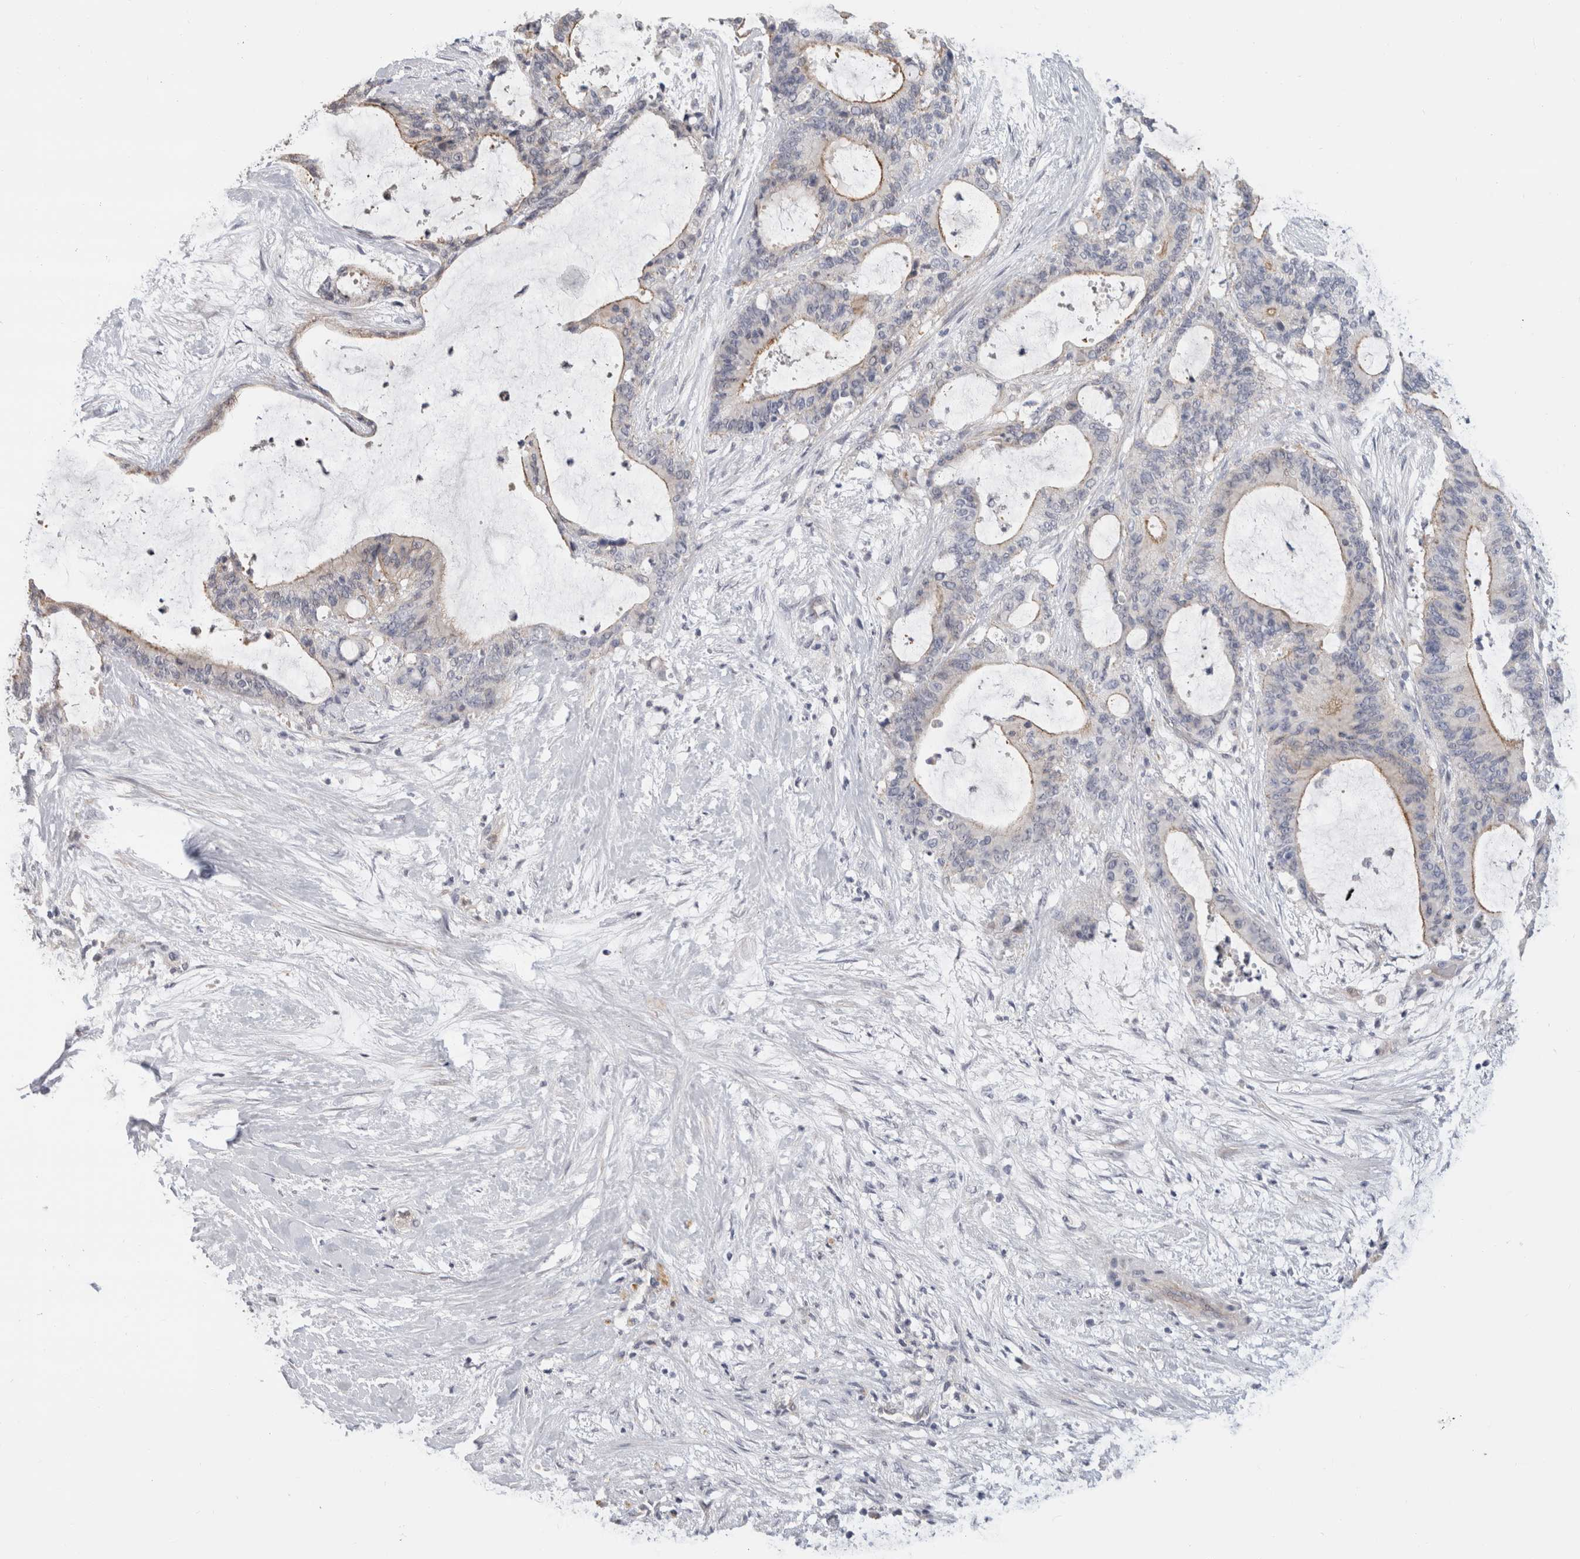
{"staining": {"intensity": "moderate", "quantity": "<25%", "location": "cytoplasmic/membranous"}, "tissue": "liver cancer", "cell_type": "Tumor cells", "image_type": "cancer", "snomed": [{"axis": "morphology", "description": "Cholangiocarcinoma"}, {"axis": "topography", "description": "Liver"}], "caption": "High-magnification brightfield microscopy of liver cholangiocarcinoma stained with DAB (brown) and counterstained with hematoxylin (blue). tumor cells exhibit moderate cytoplasmic/membranous expression is present in approximately<25% of cells.", "gene": "AFP", "patient": {"sex": "female", "age": 73}}